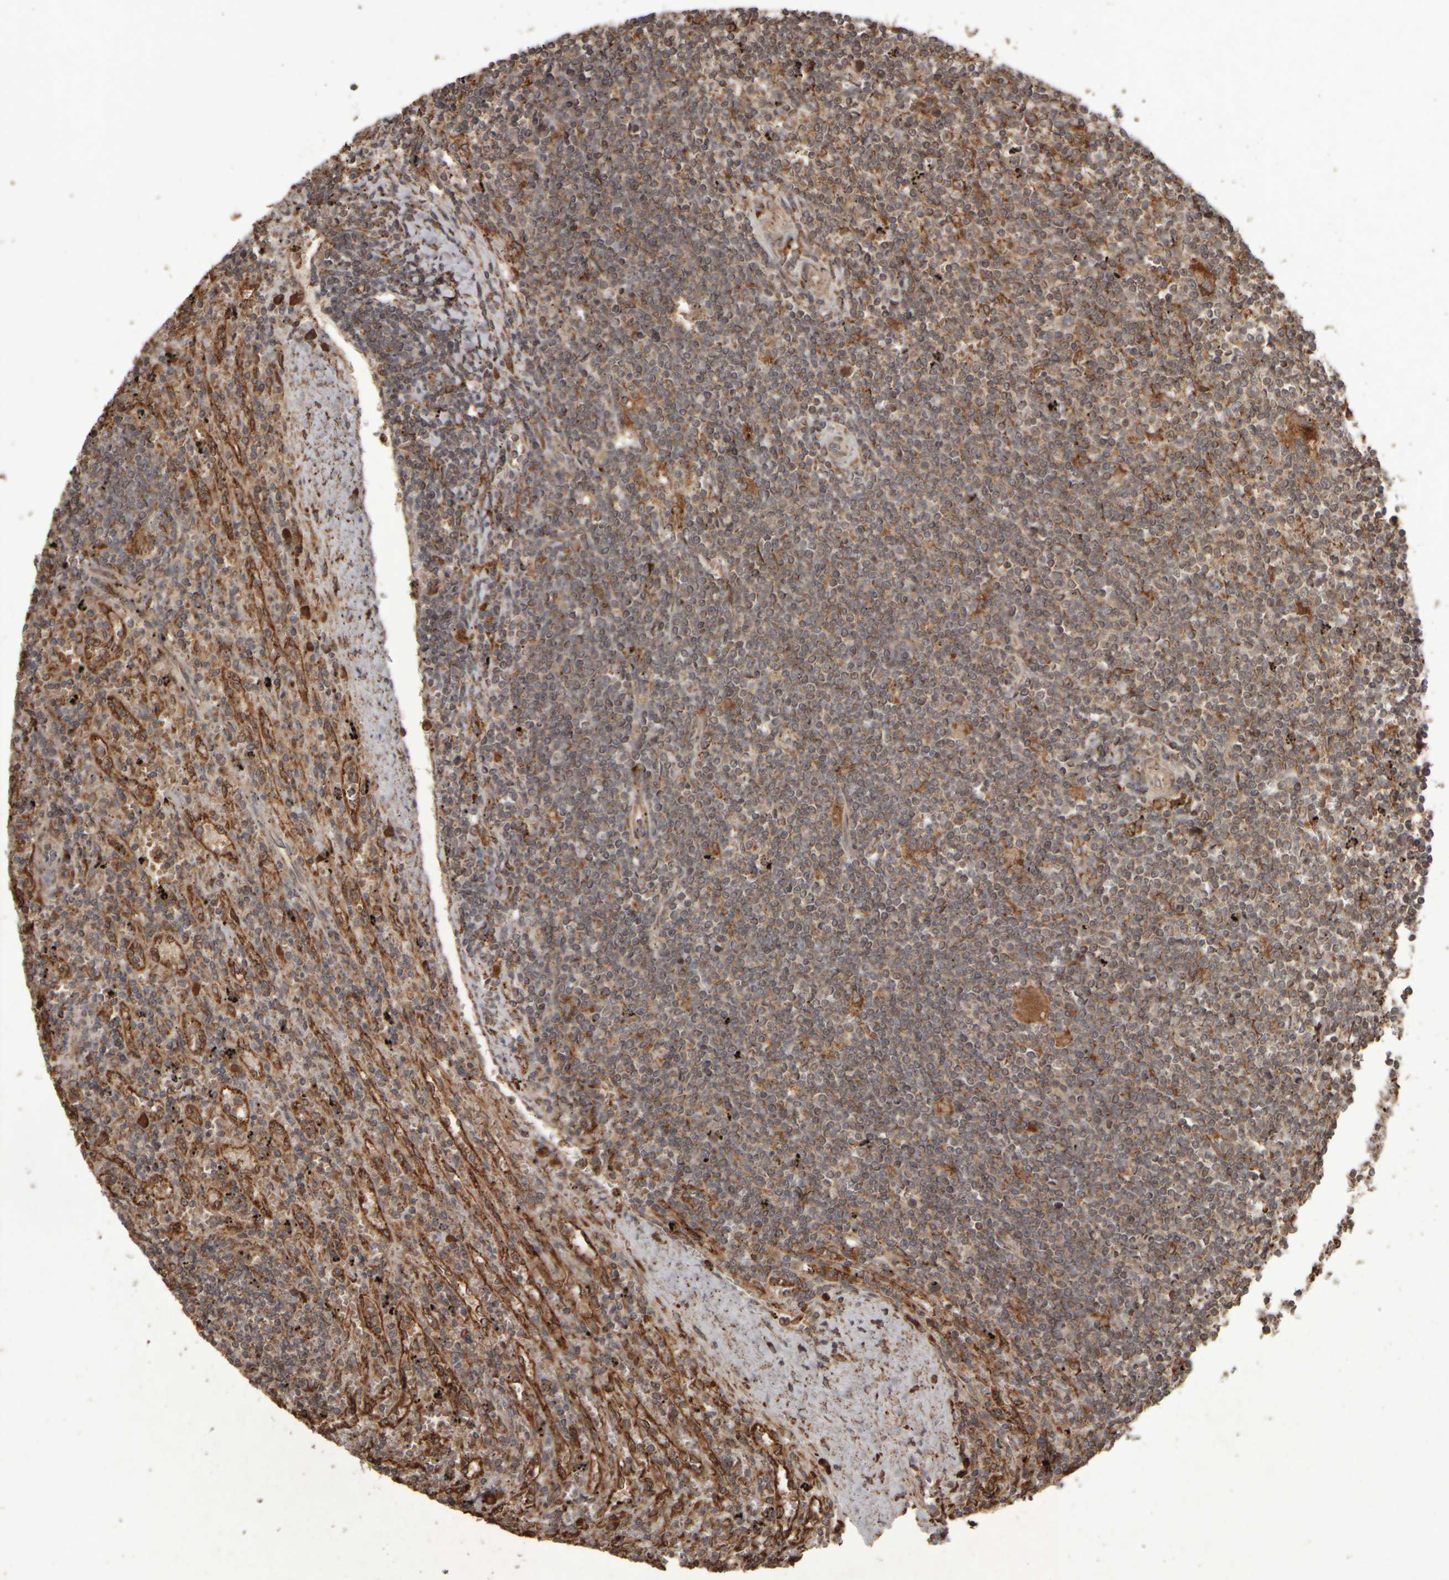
{"staining": {"intensity": "weak", "quantity": ">75%", "location": "cytoplasmic/membranous"}, "tissue": "lymphoma", "cell_type": "Tumor cells", "image_type": "cancer", "snomed": [{"axis": "morphology", "description": "Malignant lymphoma, non-Hodgkin's type, Low grade"}, {"axis": "topography", "description": "Spleen"}], "caption": "Protein staining of low-grade malignant lymphoma, non-Hodgkin's type tissue exhibits weak cytoplasmic/membranous staining in approximately >75% of tumor cells.", "gene": "AGBL3", "patient": {"sex": "male", "age": 76}}